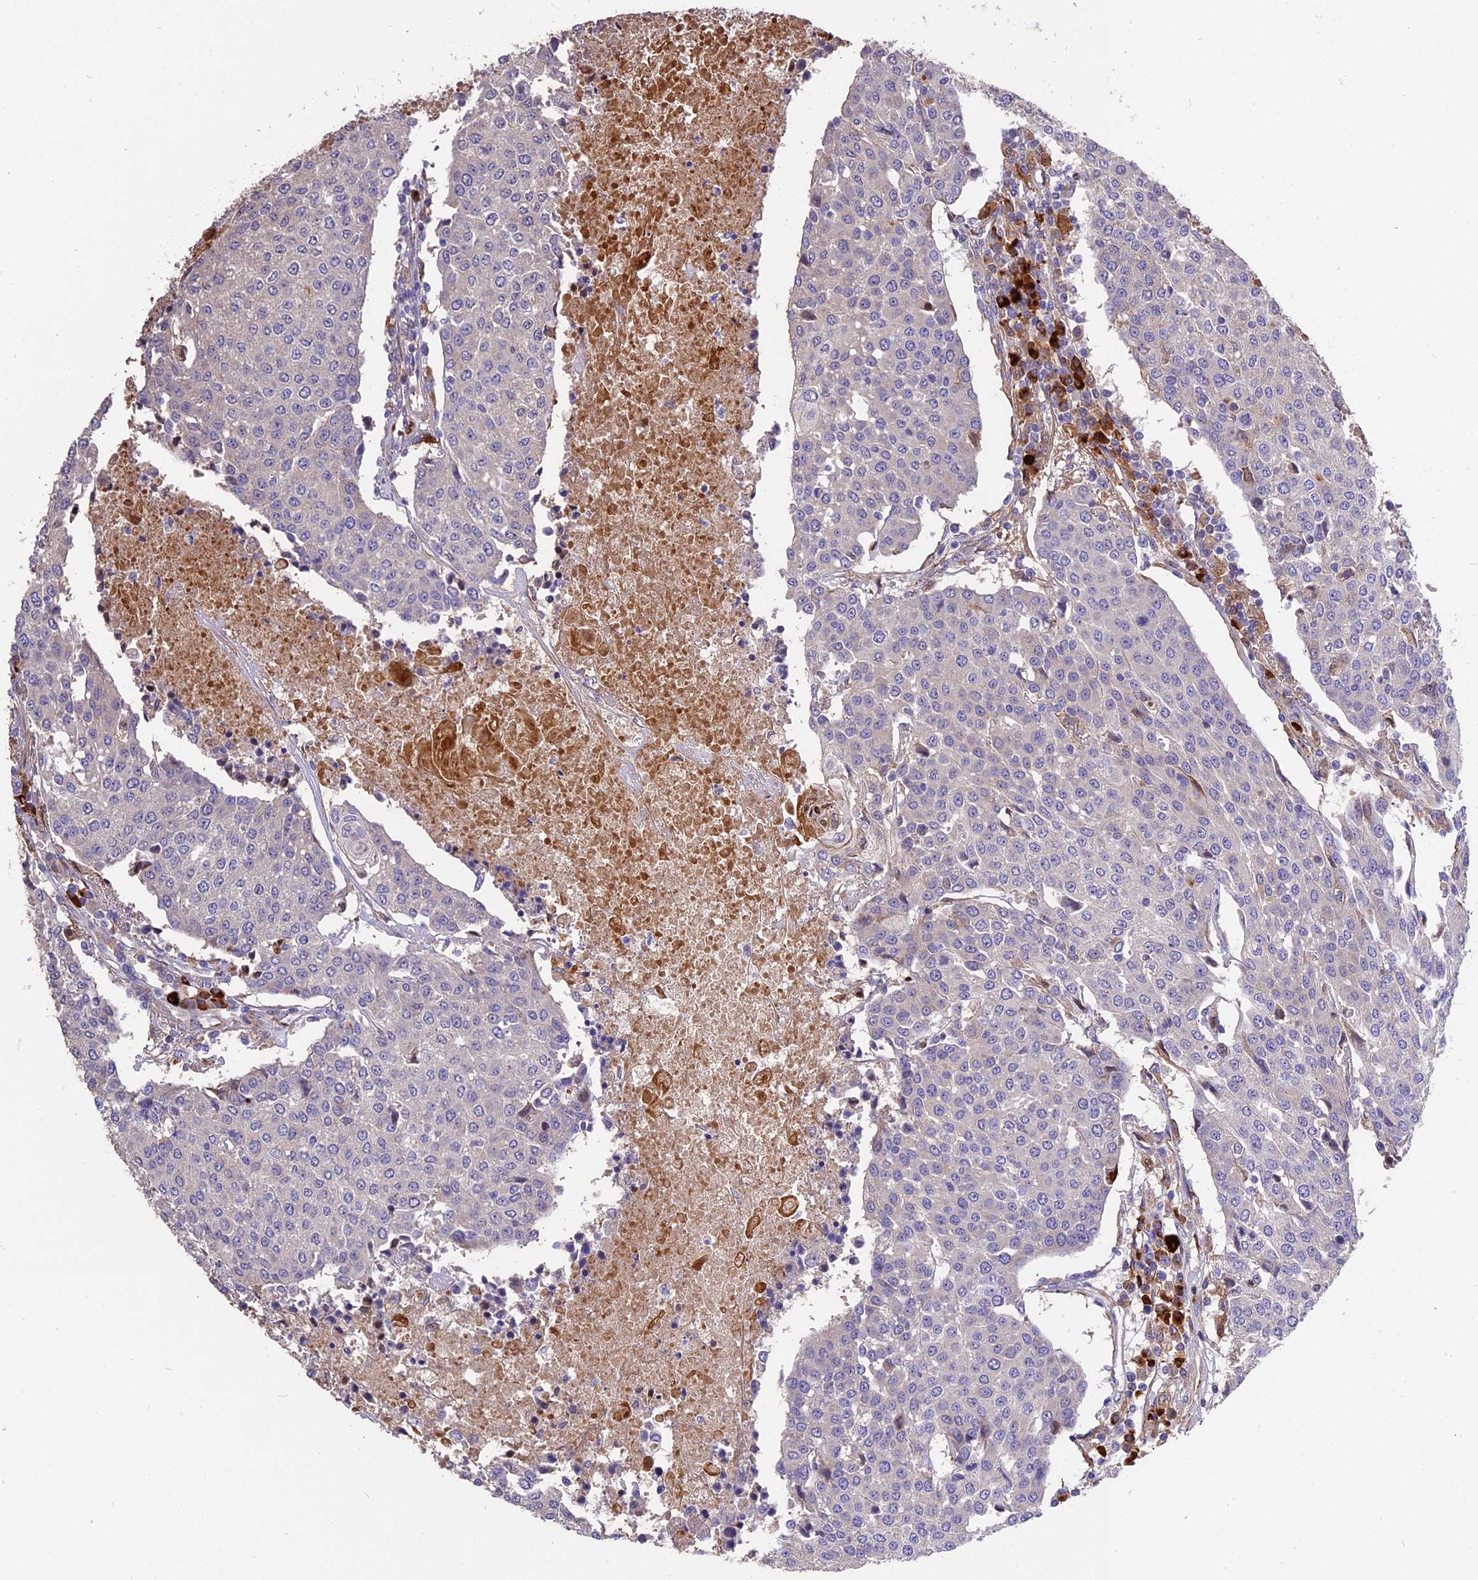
{"staining": {"intensity": "weak", "quantity": "25%-75%", "location": "cytoplasmic/membranous,nuclear"}, "tissue": "urothelial cancer", "cell_type": "Tumor cells", "image_type": "cancer", "snomed": [{"axis": "morphology", "description": "Urothelial carcinoma, High grade"}, {"axis": "topography", "description": "Urinary bladder"}], "caption": "Immunohistochemistry staining of urothelial carcinoma (high-grade), which exhibits low levels of weak cytoplasmic/membranous and nuclear staining in approximately 25%-75% of tumor cells indicating weak cytoplasmic/membranous and nuclear protein positivity. The staining was performed using DAB (3,3'-diaminobenzidine) (brown) for protein detection and nuclei were counterstained in hematoxylin (blue).", "gene": "MFSD2A", "patient": {"sex": "female", "age": 85}}